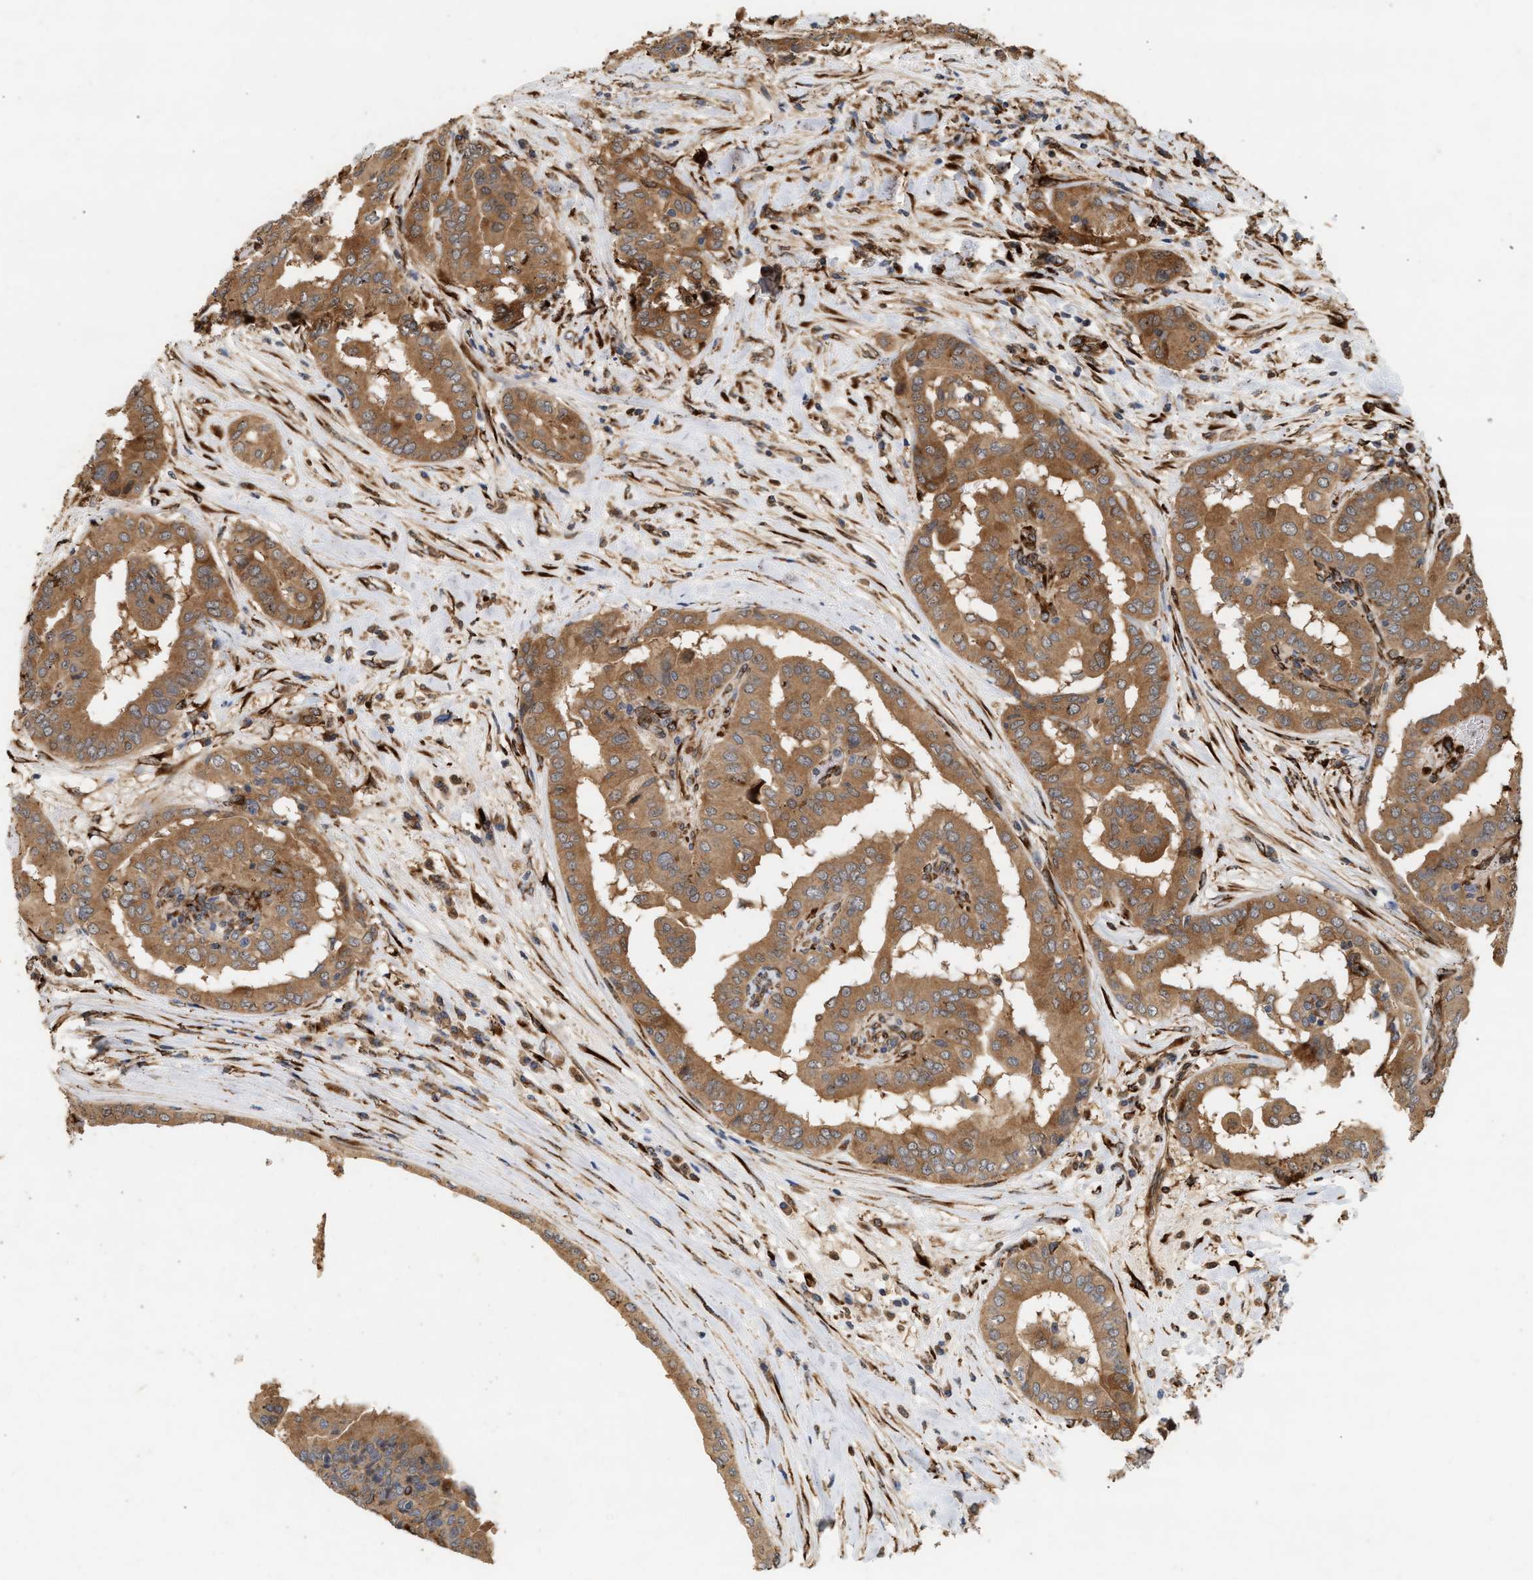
{"staining": {"intensity": "moderate", "quantity": ">75%", "location": "cytoplasmic/membranous"}, "tissue": "thyroid cancer", "cell_type": "Tumor cells", "image_type": "cancer", "snomed": [{"axis": "morphology", "description": "Papillary adenocarcinoma, NOS"}, {"axis": "topography", "description": "Thyroid gland"}], "caption": "A photomicrograph showing moderate cytoplasmic/membranous staining in about >75% of tumor cells in thyroid papillary adenocarcinoma, as visualized by brown immunohistochemical staining.", "gene": "PLCD1", "patient": {"sex": "male", "age": 33}}